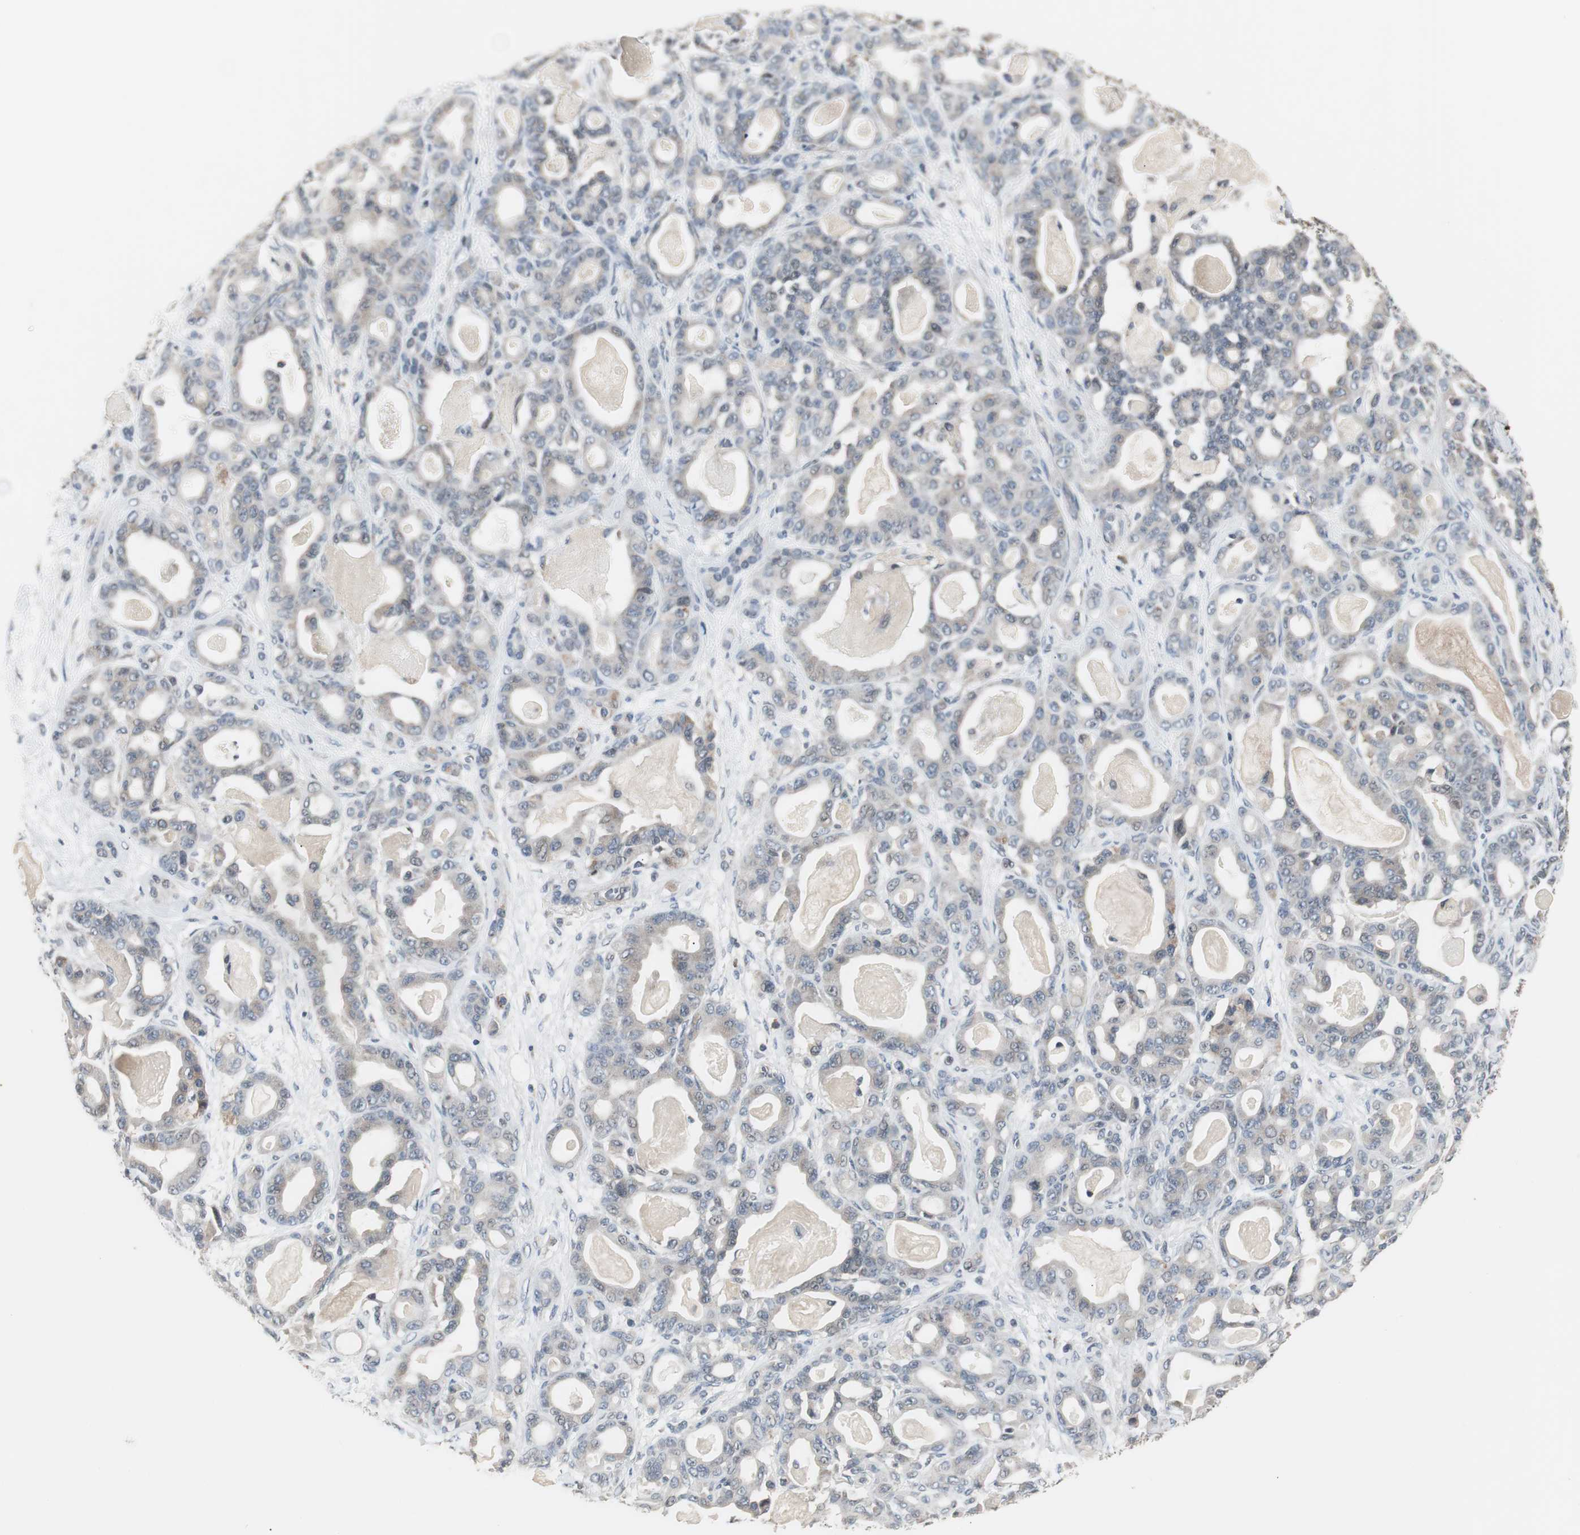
{"staining": {"intensity": "weak", "quantity": ">75%", "location": "cytoplasmic/membranous"}, "tissue": "pancreatic cancer", "cell_type": "Tumor cells", "image_type": "cancer", "snomed": [{"axis": "morphology", "description": "Adenocarcinoma, NOS"}, {"axis": "topography", "description": "Pancreas"}], "caption": "DAB (3,3'-diaminobenzidine) immunohistochemical staining of human pancreatic cancer demonstrates weak cytoplasmic/membranous protein staining in approximately >75% of tumor cells.", "gene": "ZMPSTE24", "patient": {"sex": "male", "age": 63}}